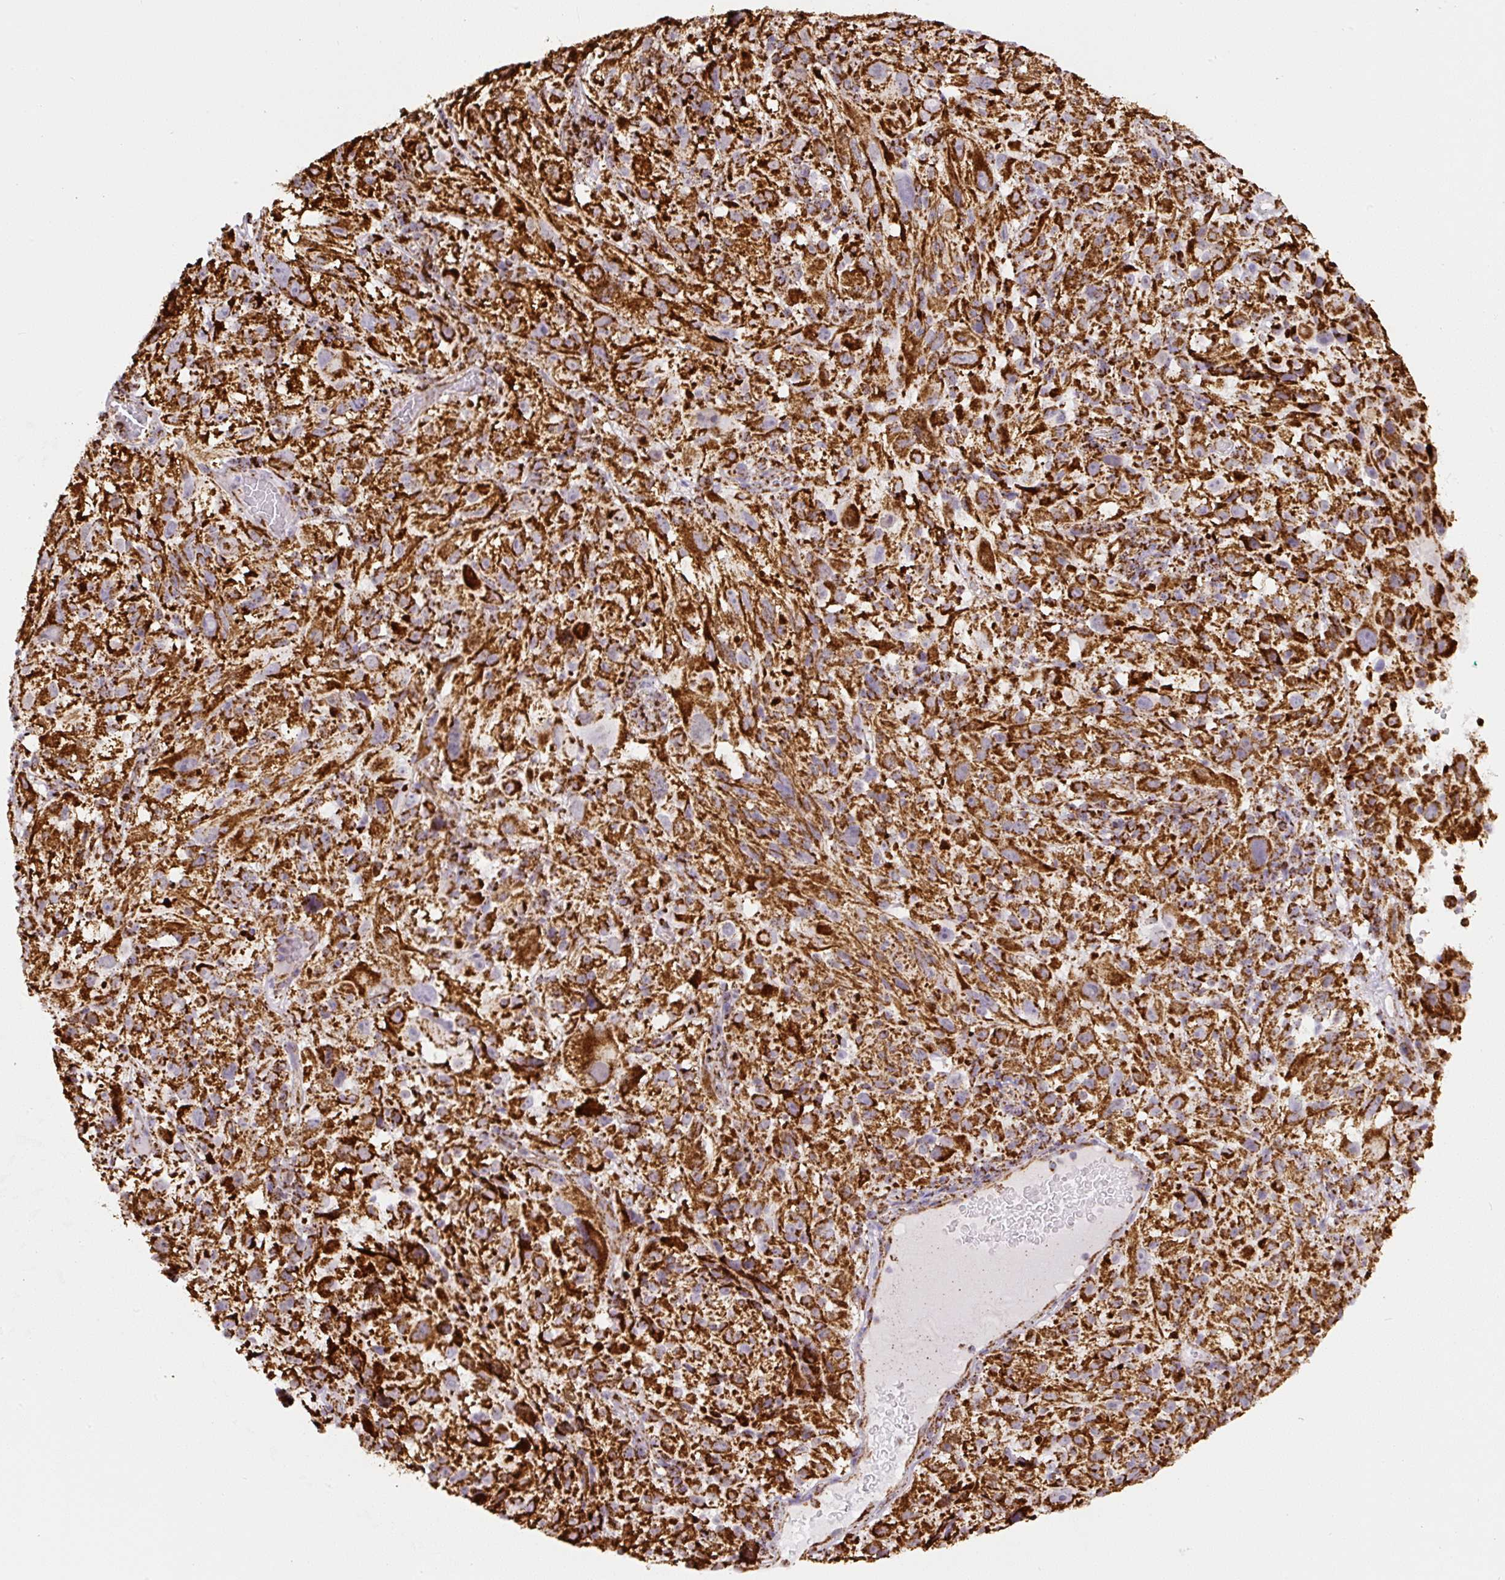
{"staining": {"intensity": "strong", "quantity": ">75%", "location": "cytoplasmic/membranous"}, "tissue": "melanoma", "cell_type": "Tumor cells", "image_type": "cancer", "snomed": [{"axis": "morphology", "description": "Malignant melanoma, NOS"}, {"axis": "topography", "description": "Skin"}], "caption": "Melanoma stained with immunohistochemistry (IHC) shows strong cytoplasmic/membranous positivity in about >75% of tumor cells.", "gene": "ATP5F1A", "patient": {"sex": "female", "age": 71}}